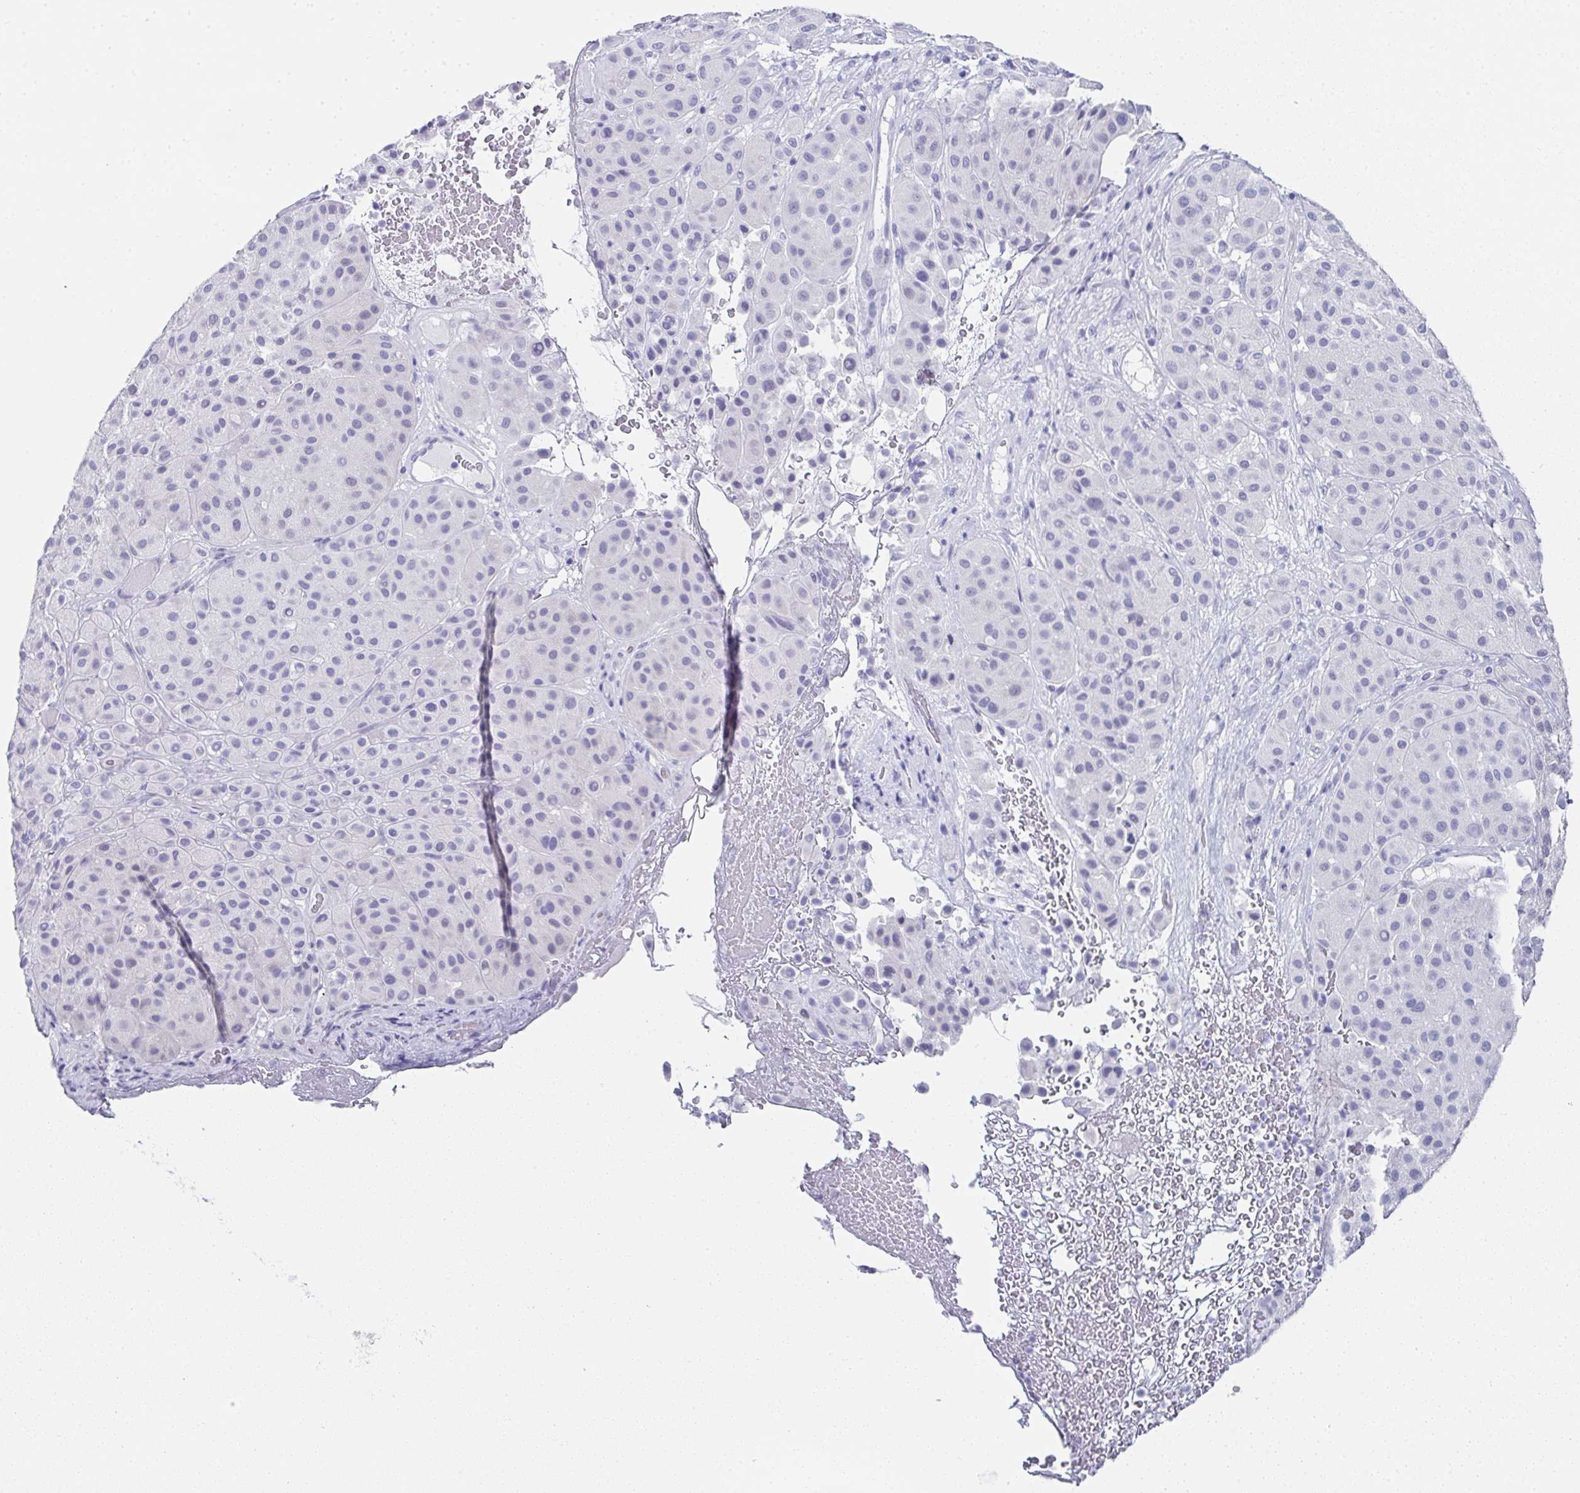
{"staining": {"intensity": "negative", "quantity": "none", "location": "none"}, "tissue": "melanoma", "cell_type": "Tumor cells", "image_type": "cancer", "snomed": [{"axis": "morphology", "description": "Malignant melanoma, Metastatic site"}, {"axis": "topography", "description": "Smooth muscle"}], "caption": "A high-resolution photomicrograph shows immunohistochemistry (IHC) staining of malignant melanoma (metastatic site), which shows no significant positivity in tumor cells. (Stains: DAB (3,3'-diaminobenzidine) immunohistochemistry with hematoxylin counter stain, Microscopy: brightfield microscopy at high magnification).", "gene": "SYCP1", "patient": {"sex": "male", "age": 41}}